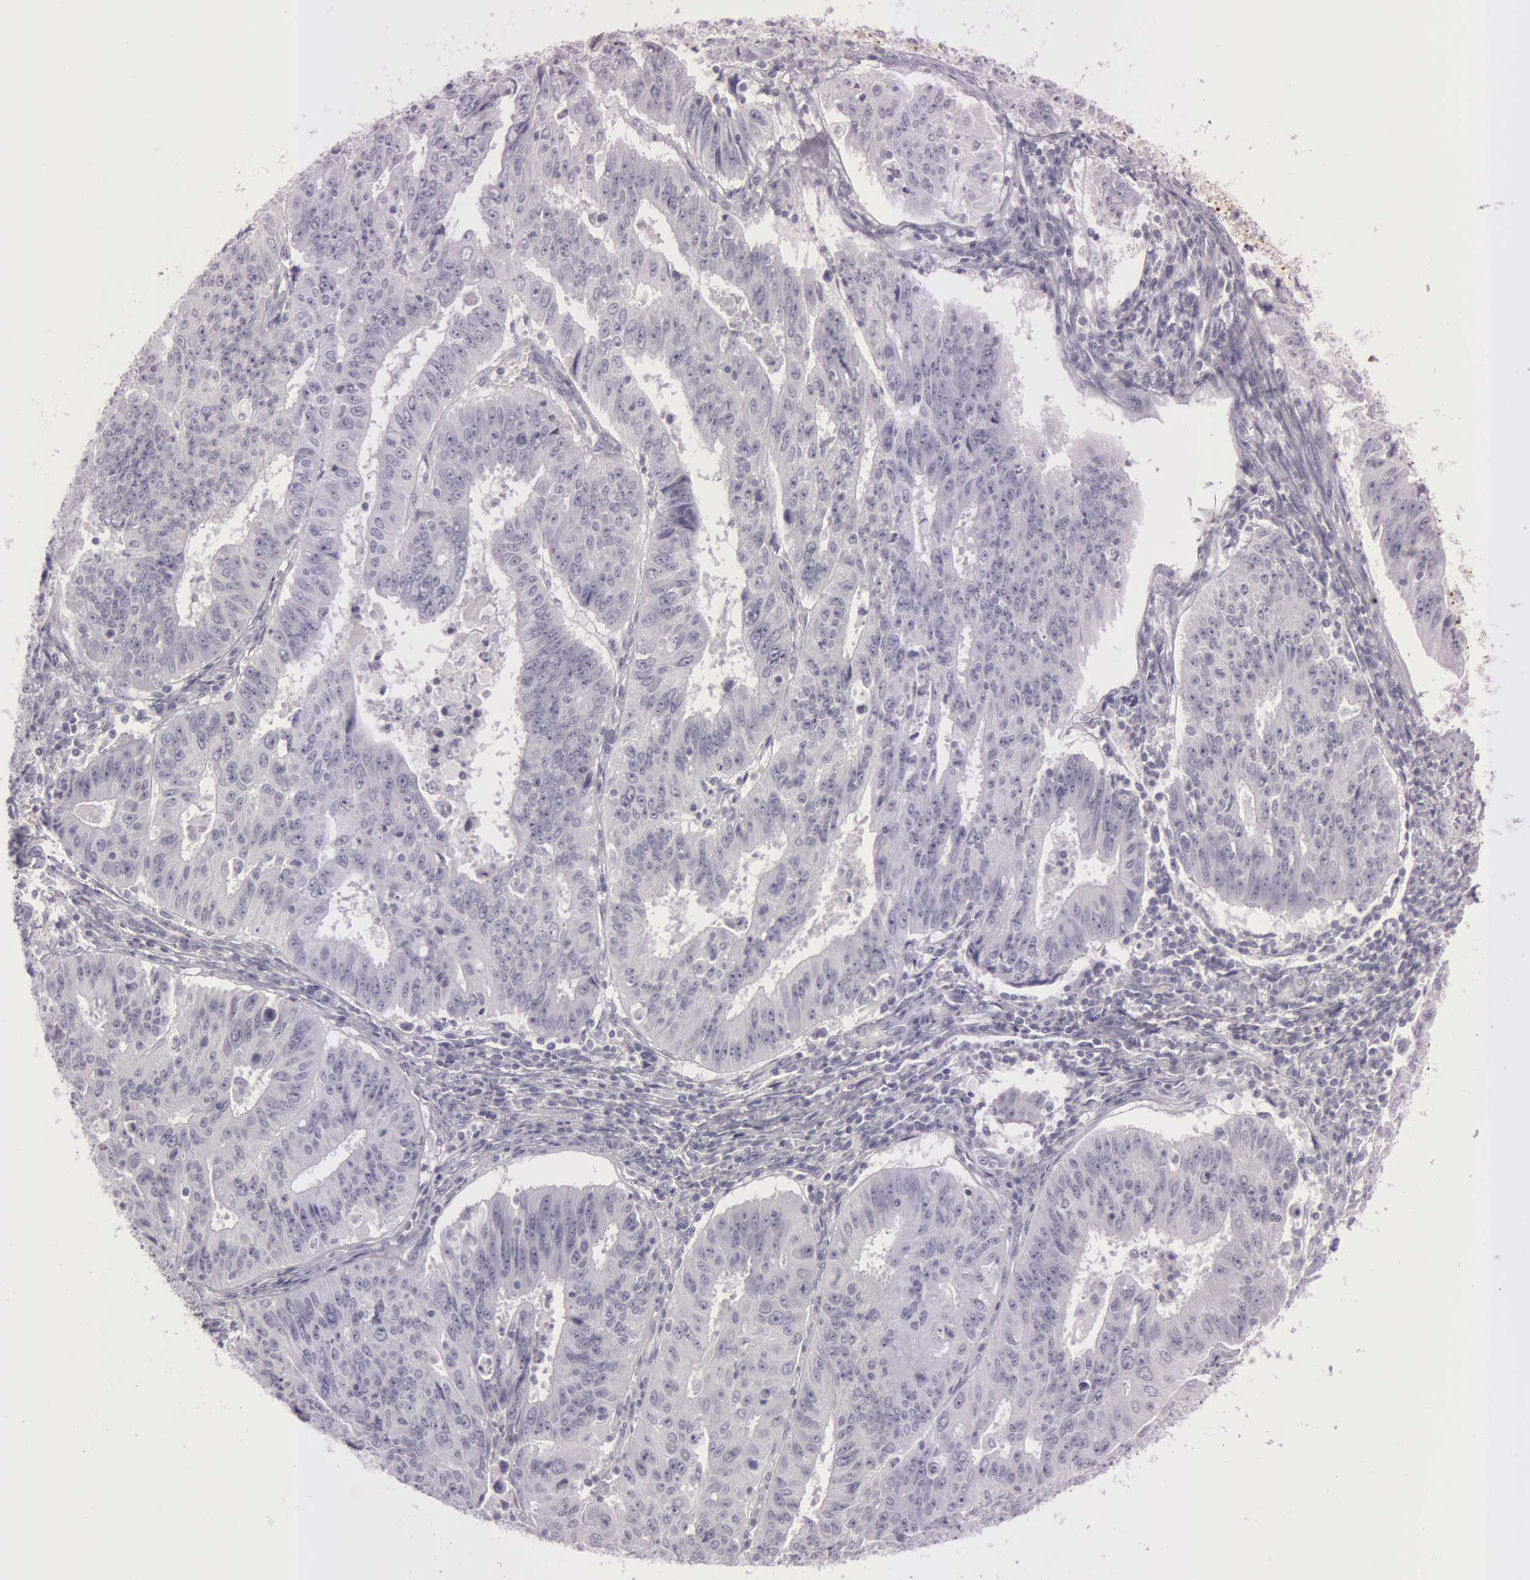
{"staining": {"intensity": "negative", "quantity": "none", "location": "none"}, "tissue": "endometrial cancer", "cell_type": "Tumor cells", "image_type": "cancer", "snomed": [{"axis": "morphology", "description": "Adenocarcinoma, NOS"}, {"axis": "topography", "description": "Endometrium"}], "caption": "The photomicrograph exhibits no significant staining in tumor cells of endometrial cancer (adenocarcinoma). (DAB (3,3'-diaminobenzidine) immunohistochemistry, high magnification).", "gene": "S100A7", "patient": {"sex": "female", "age": 42}}